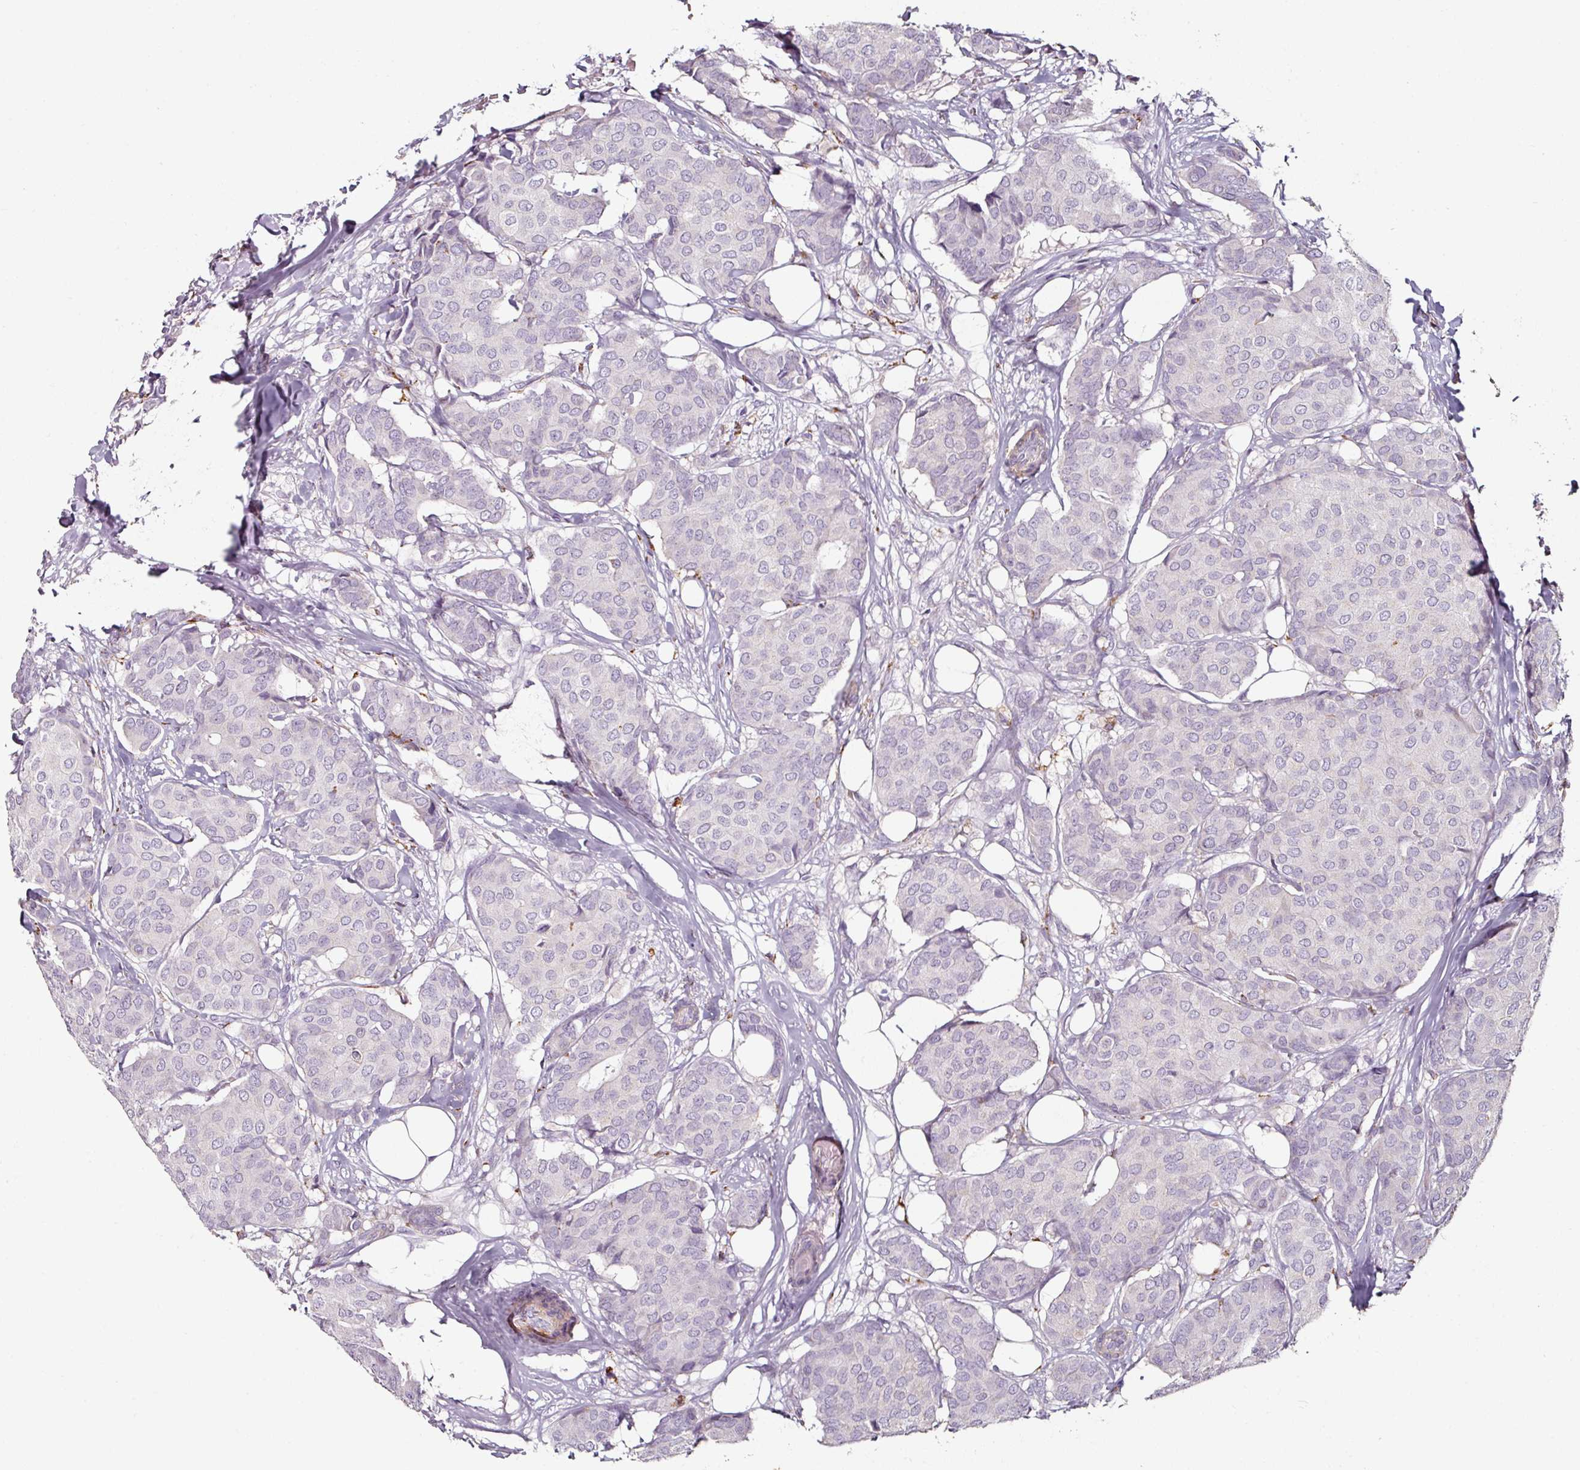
{"staining": {"intensity": "negative", "quantity": "none", "location": "none"}, "tissue": "breast cancer", "cell_type": "Tumor cells", "image_type": "cancer", "snomed": [{"axis": "morphology", "description": "Duct carcinoma"}, {"axis": "topography", "description": "Breast"}], "caption": "Histopathology image shows no protein staining in tumor cells of breast cancer tissue.", "gene": "CAP2", "patient": {"sex": "female", "age": 75}}